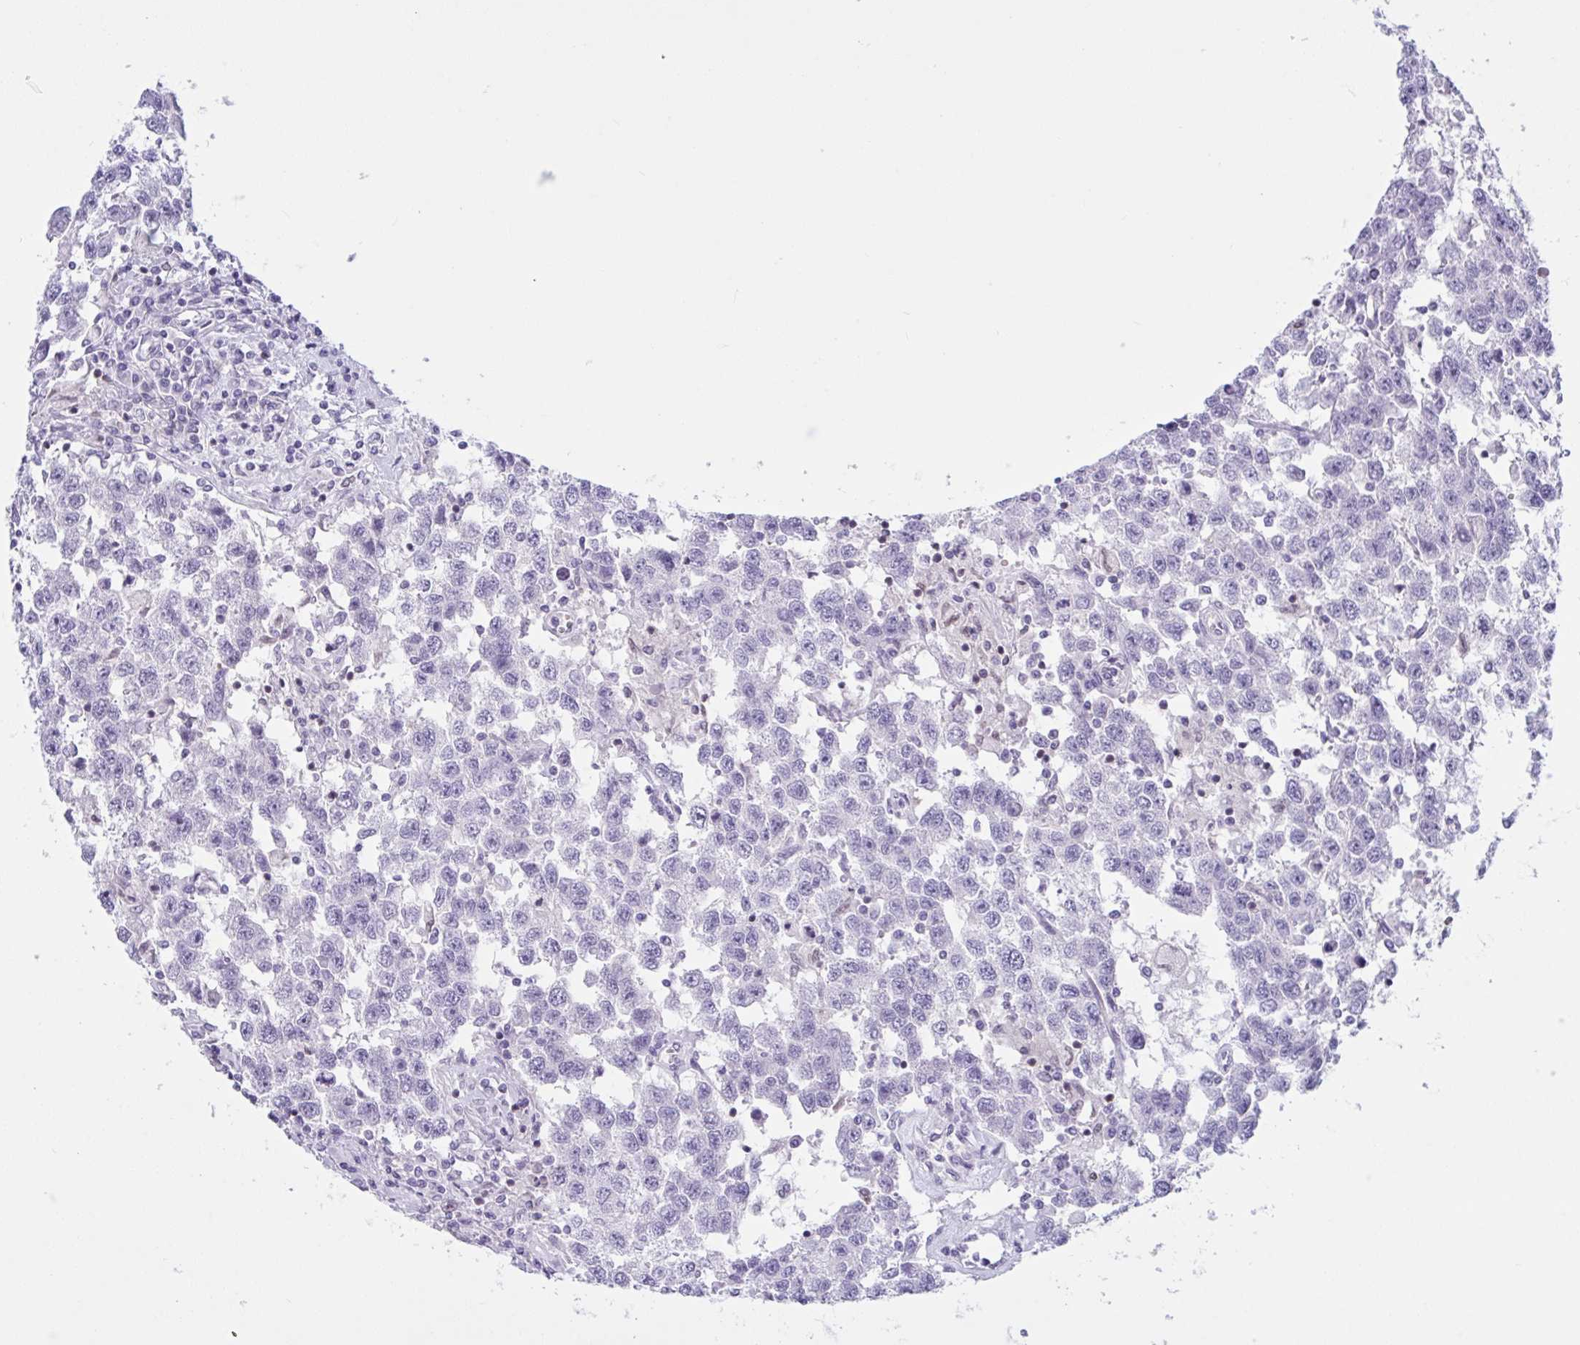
{"staining": {"intensity": "negative", "quantity": "none", "location": "none"}, "tissue": "testis cancer", "cell_type": "Tumor cells", "image_type": "cancer", "snomed": [{"axis": "morphology", "description": "Seminoma, NOS"}, {"axis": "topography", "description": "Testis"}], "caption": "The immunohistochemistry histopathology image has no significant staining in tumor cells of testis cancer (seminoma) tissue. (DAB (3,3'-diaminobenzidine) immunohistochemistry with hematoxylin counter stain).", "gene": "TANK", "patient": {"sex": "male", "age": 41}}